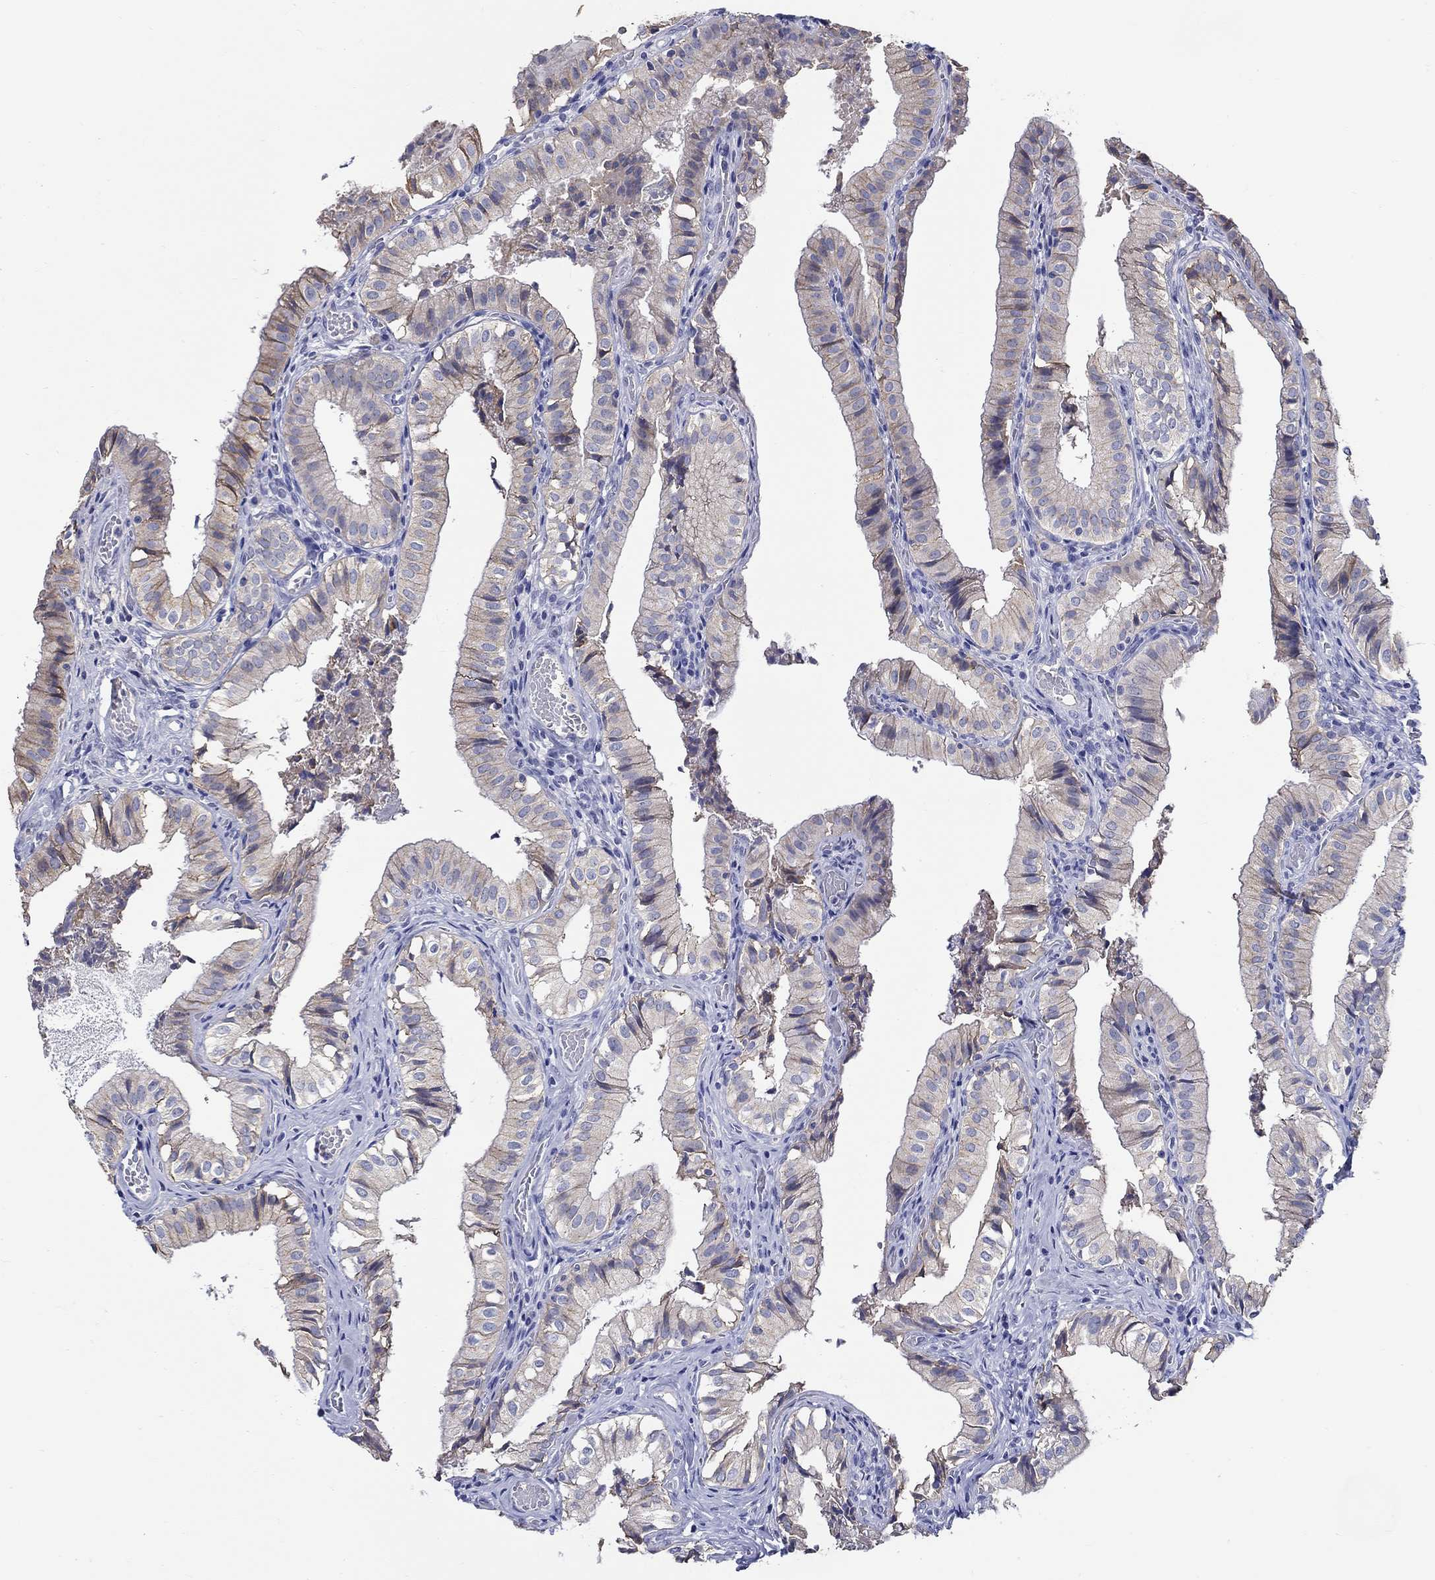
{"staining": {"intensity": "moderate", "quantity": "<25%", "location": "cytoplasmic/membranous"}, "tissue": "gallbladder", "cell_type": "Glandular cells", "image_type": "normal", "snomed": [{"axis": "morphology", "description": "Normal tissue, NOS"}, {"axis": "topography", "description": "Gallbladder"}], "caption": "This micrograph displays immunohistochemistry staining of benign gallbladder, with low moderate cytoplasmic/membranous expression in approximately <25% of glandular cells.", "gene": "SLC30A3", "patient": {"sex": "female", "age": 47}}